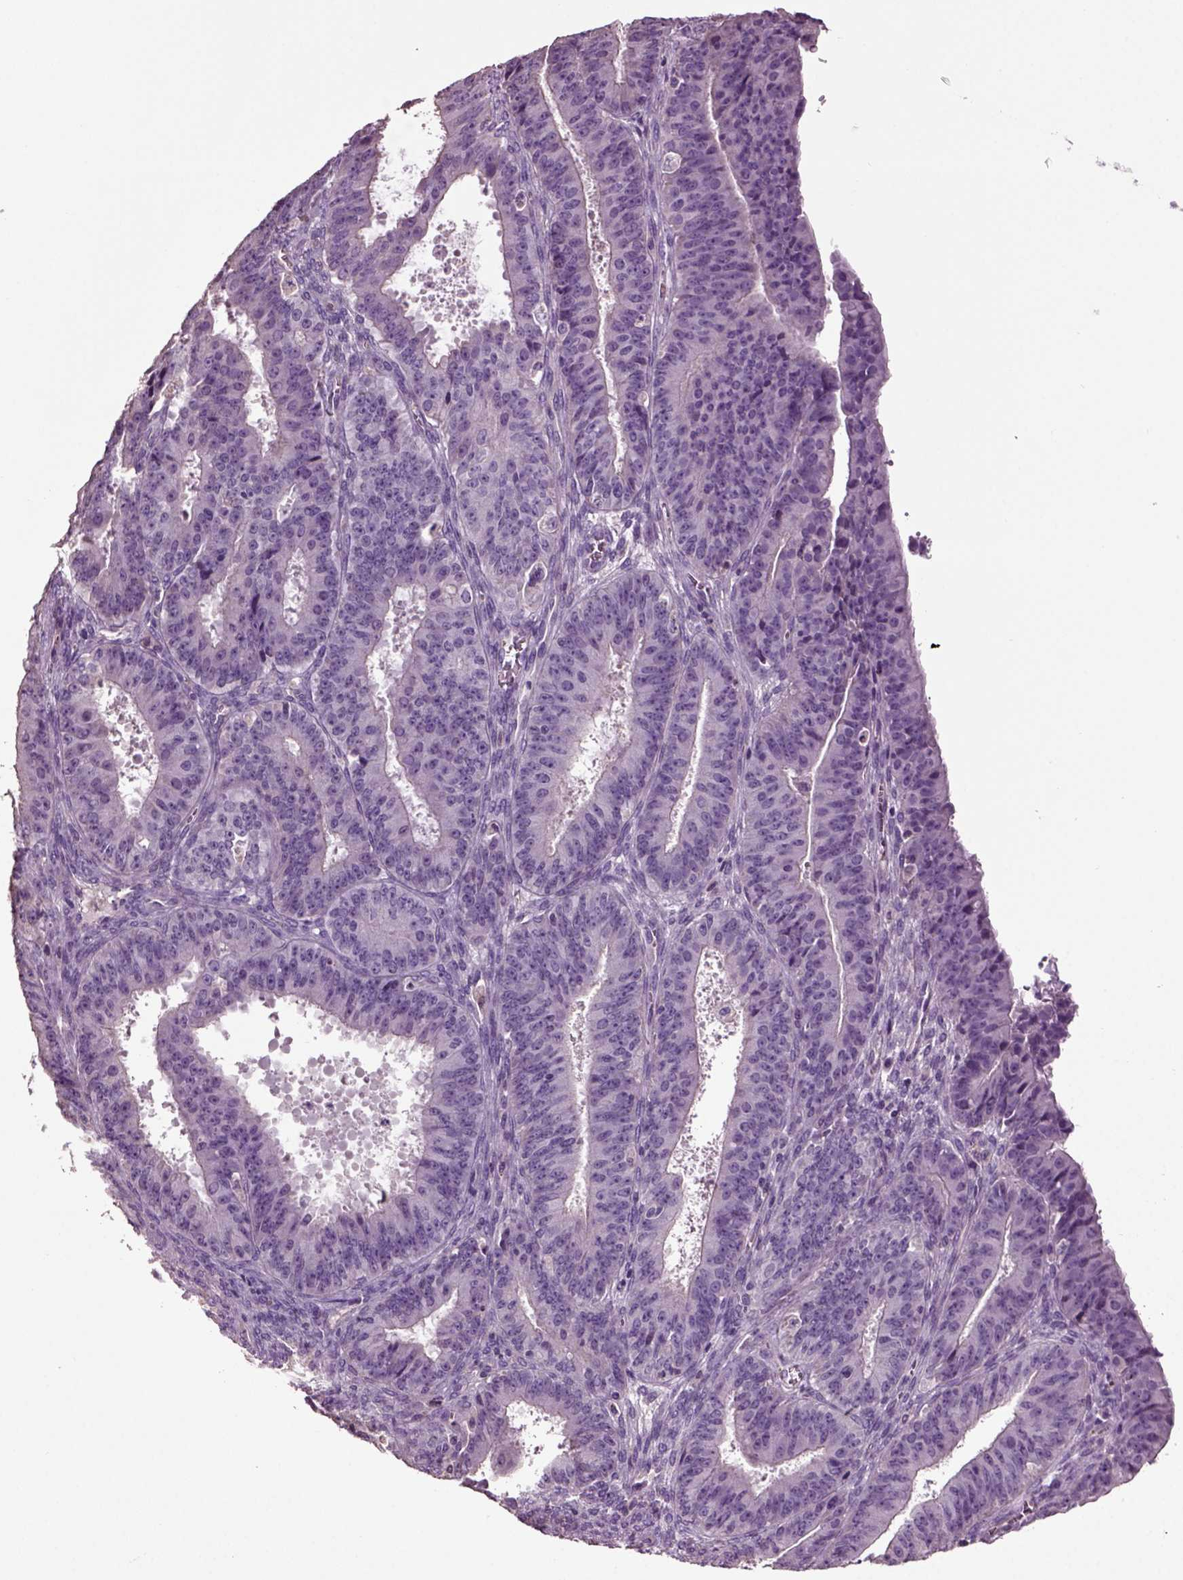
{"staining": {"intensity": "negative", "quantity": "none", "location": "none"}, "tissue": "ovarian cancer", "cell_type": "Tumor cells", "image_type": "cancer", "snomed": [{"axis": "morphology", "description": "Carcinoma, endometroid"}, {"axis": "topography", "description": "Ovary"}], "caption": "Protein analysis of endometroid carcinoma (ovarian) displays no significant positivity in tumor cells.", "gene": "DEFB118", "patient": {"sex": "female", "age": 42}}